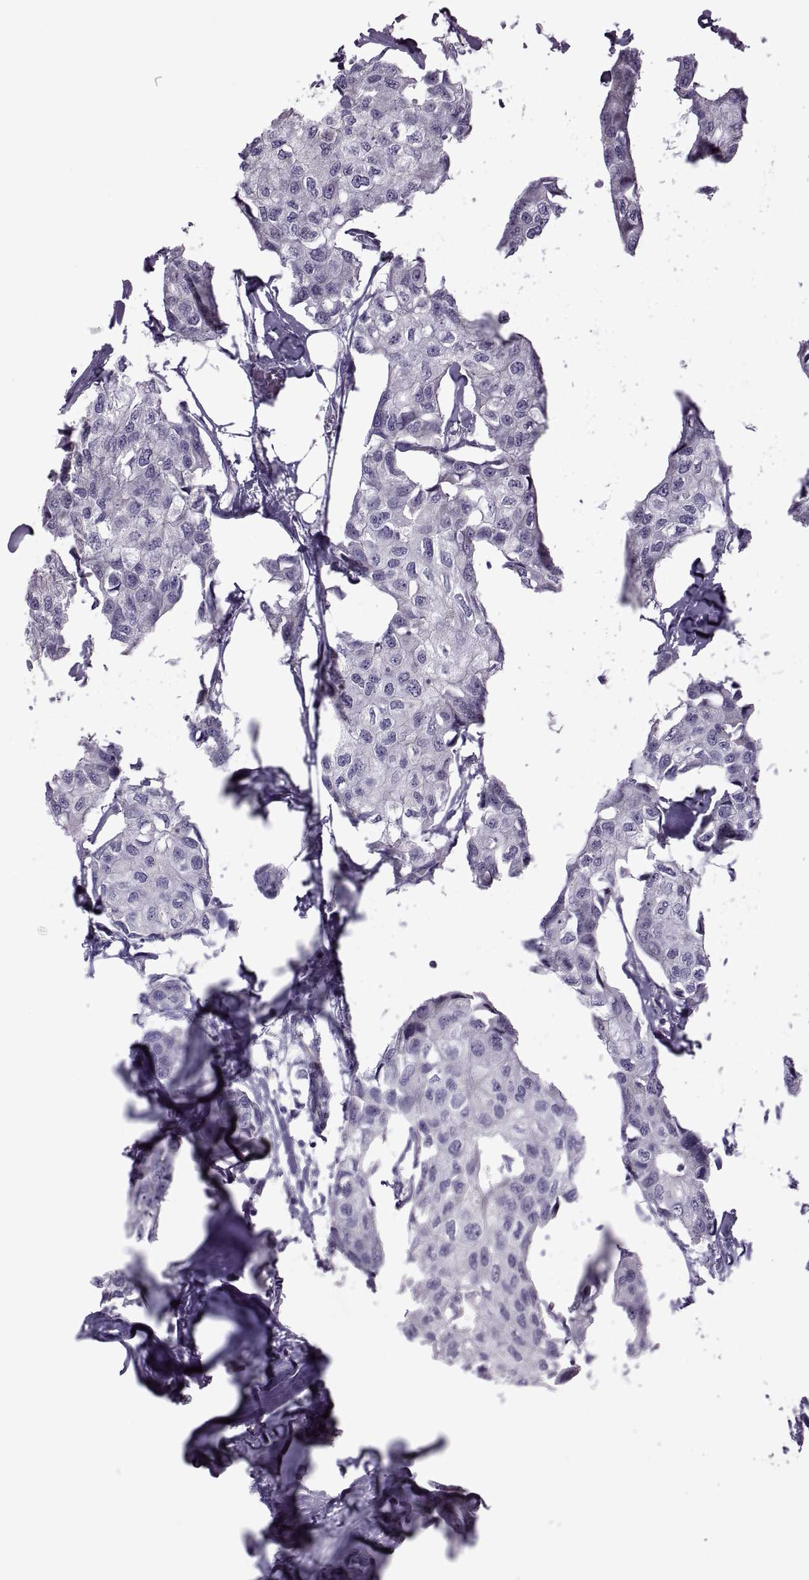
{"staining": {"intensity": "negative", "quantity": "none", "location": "none"}, "tissue": "breast cancer", "cell_type": "Tumor cells", "image_type": "cancer", "snomed": [{"axis": "morphology", "description": "Duct carcinoma"}, {"axis": "topography", "description": "Breast"}], "caption": "Histopathology image shows no significant protein positivity in tumor cells of infiltrating ductal carcinoma (breast).", "gene": "ODF3", "patient": {"sex": "female", "age": 80}}